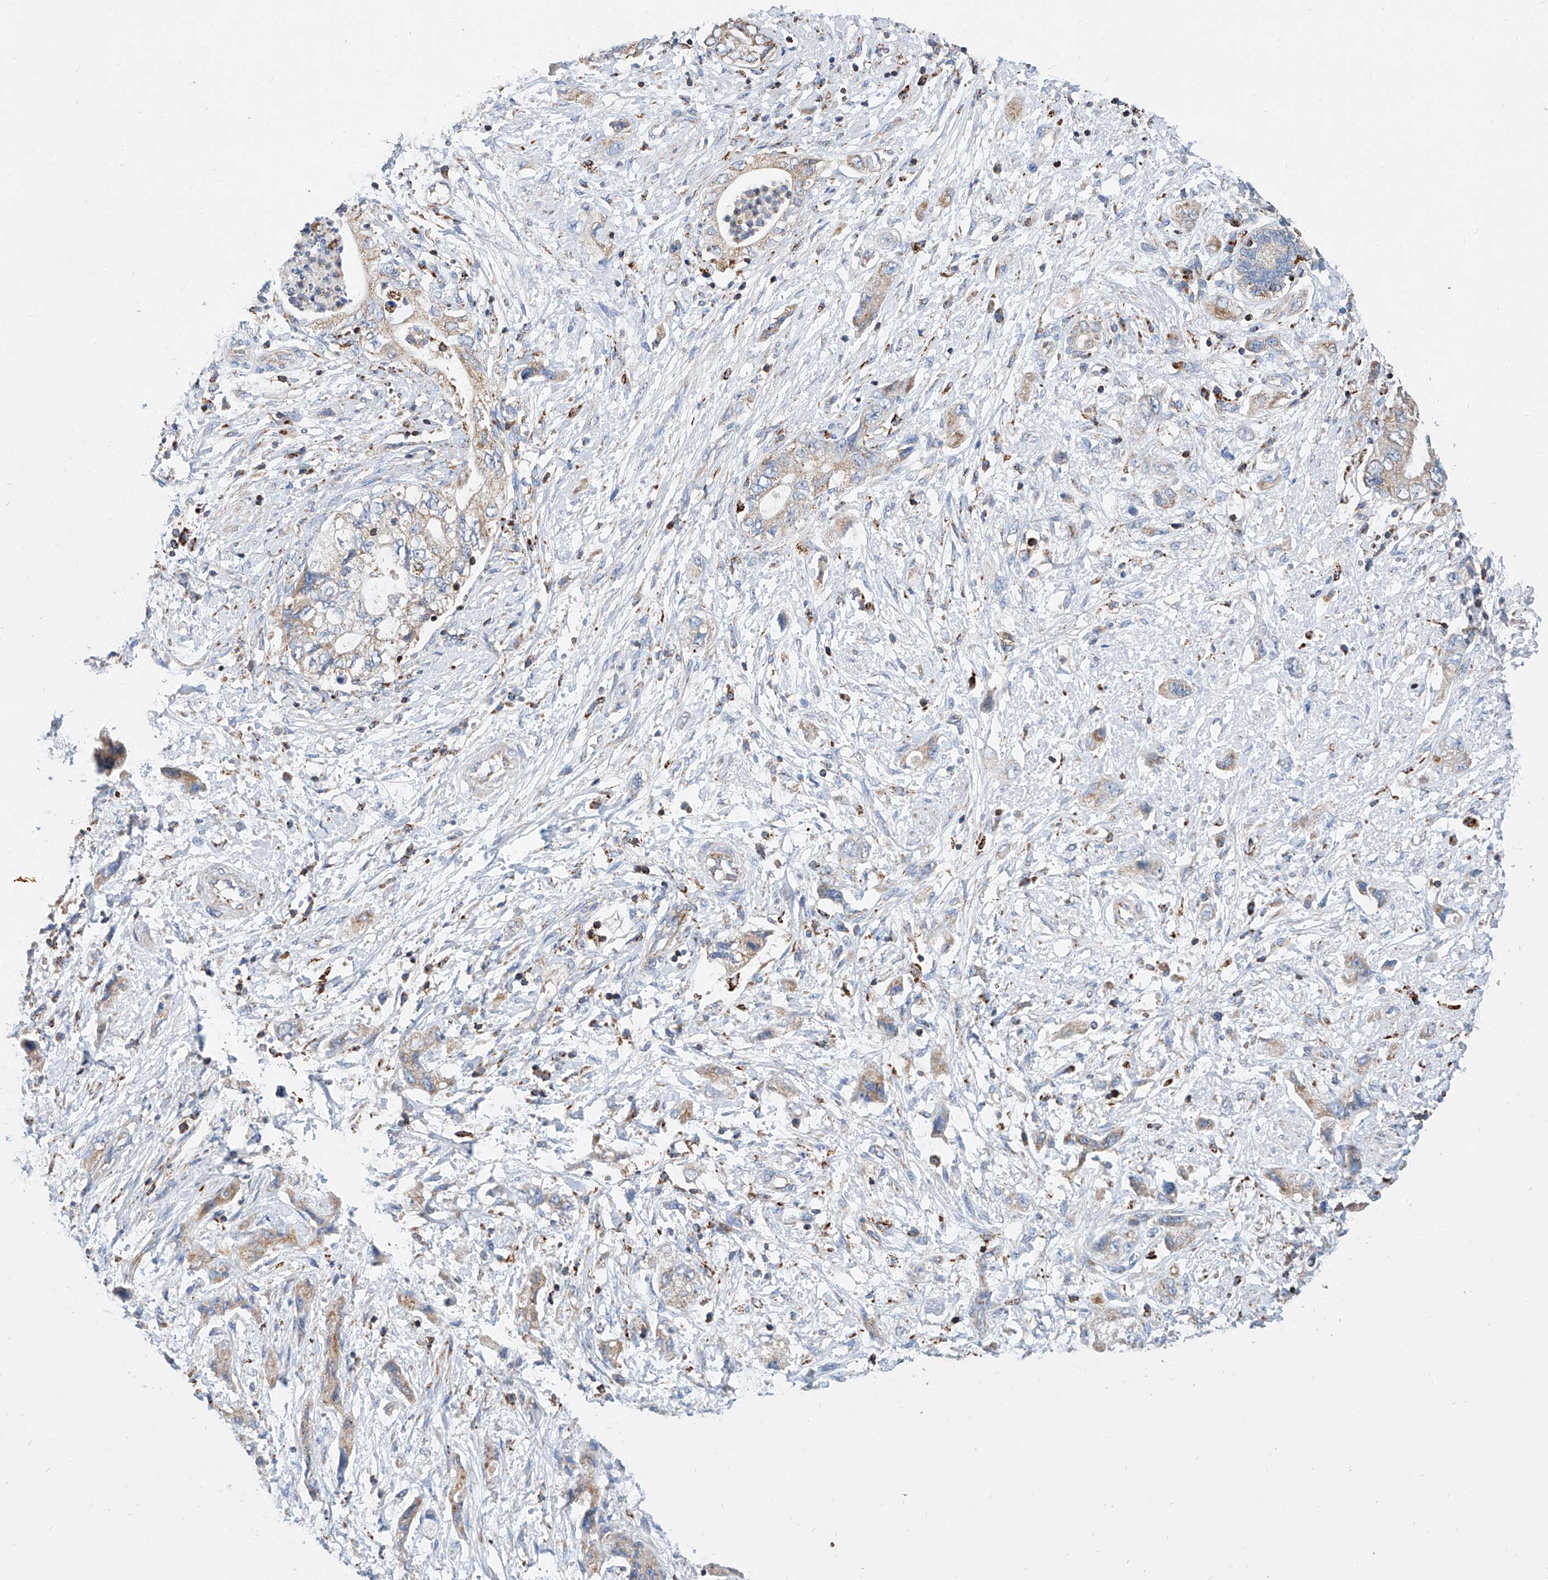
{"staining": {"intensity": "moderate", "quantity": ">75%", "location": "cytoplasmic/membranous"}, "tissue": "pancreatic cancer", "cell_type": "Tumor cells", "image_type": "cancer", "snomed": [{"axis": "morphology", "description": "Adenocarcinoma, NOS"}, {"axis": "topography", "description": "Pancreas"}], "caption": "The immunohistochemical stain highlights moderate cytoplasmic/membranous expression in tumor cells of pancreatic adenocarcinoma tissue.", "gene": "CPNE5", "patient": {"sex": "female", "age": 73}}